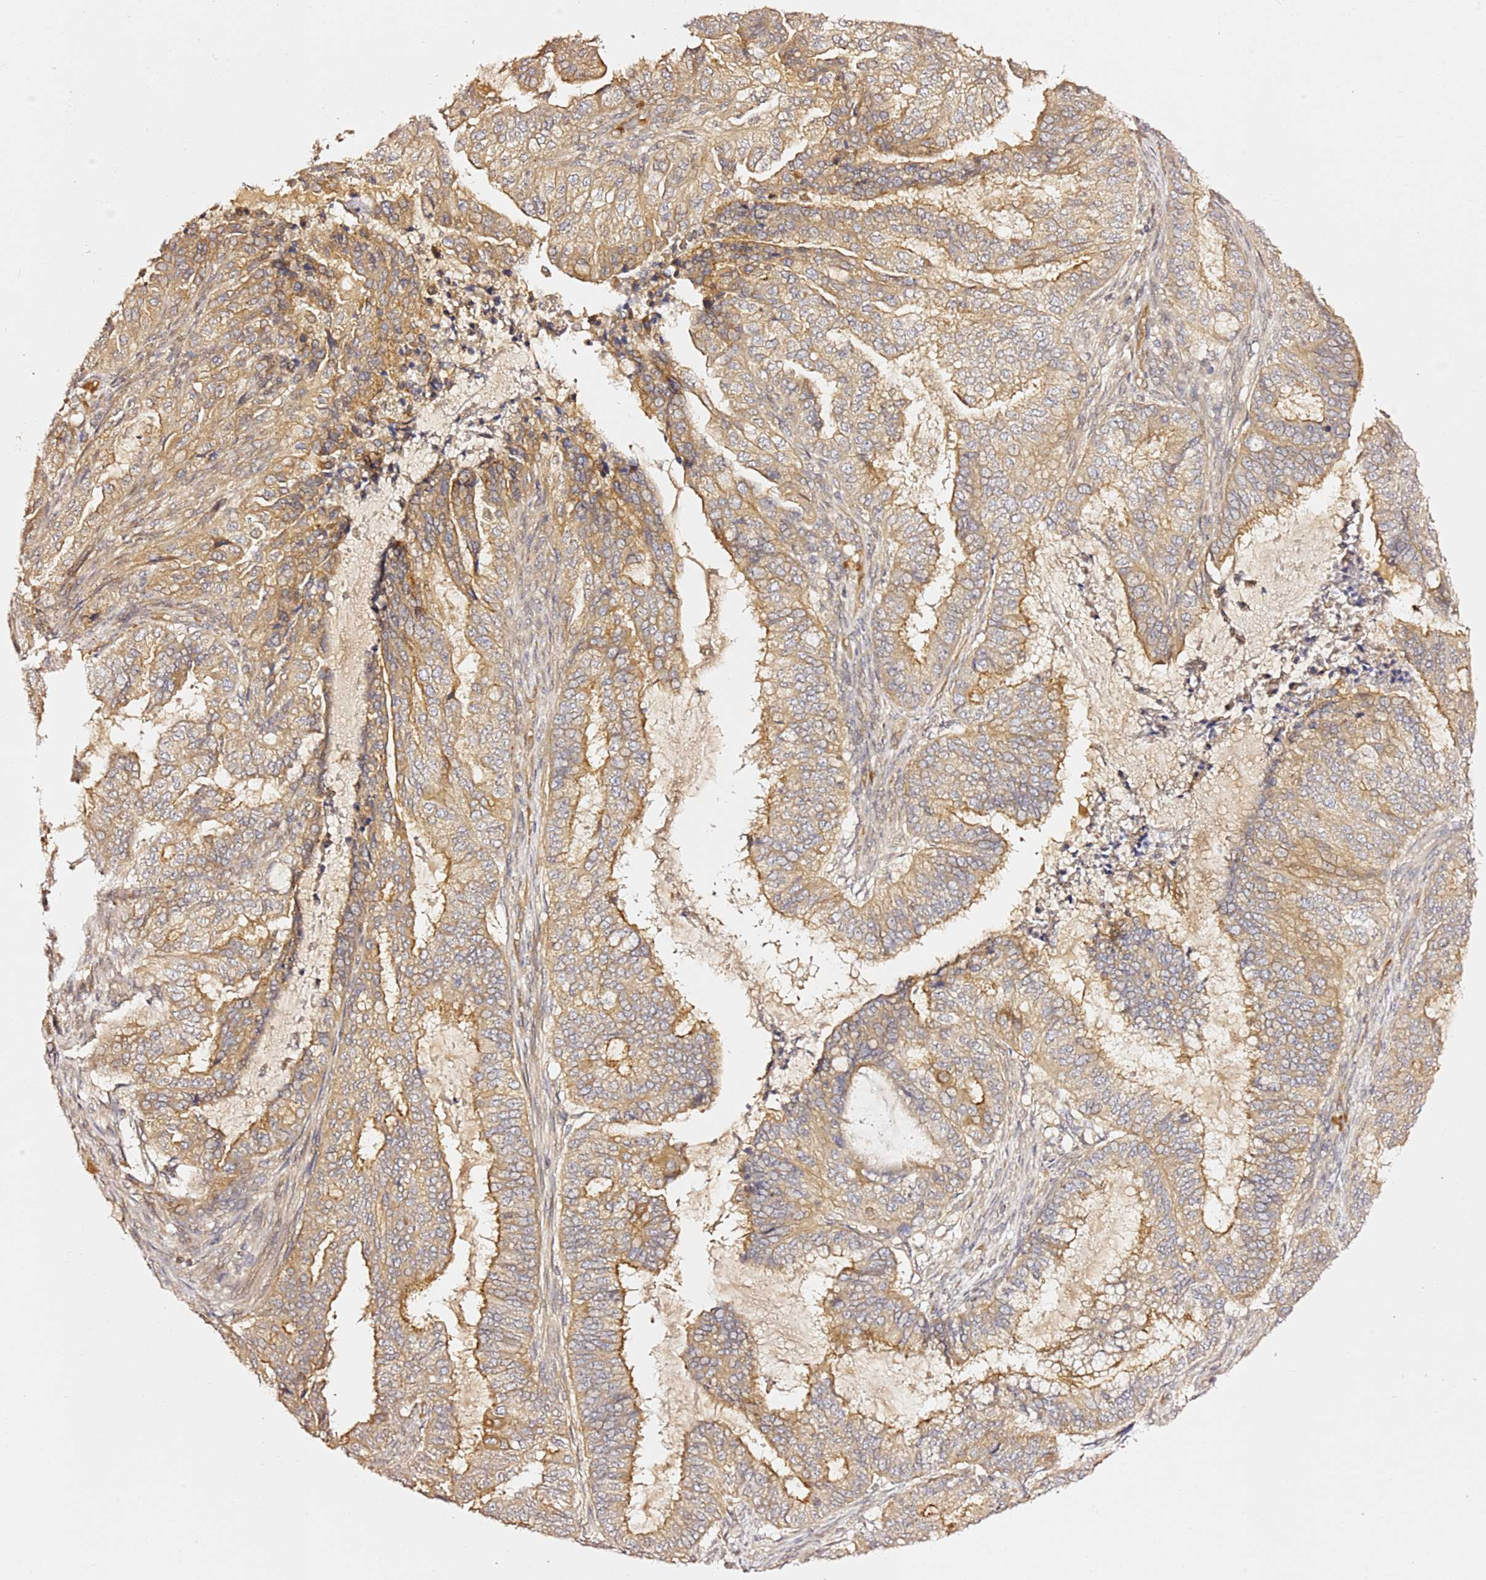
{"staining": {"intensity": "moderate", "quantity": ">75%", "location": "cytoplasmic/membranous"}, "tissue": "endometrial cancer", "cell_type": "Tumor cells", "image_type": "cancer", "snomed": [{"axis": "morphology", "description": "Adenocarcinoma, NOS"}, {"axis": "topography", "description": "Endometrium"}], "caption": "Immunohistochemistry staining of endometrial cancer (adenocarcinoma), which demonstrates medium levels of moderate cytoplasmic/membranous staining in approximately >75% of tumor cells indicating moderate cytoplasmic/membranous protein expression. The staining was performed using DAB (brown) for protein detection and nuclei were counterstained in hematoxylin (blue).", "gene": "OSBPL2", "patient": {"sex": "female", "age": 51}}